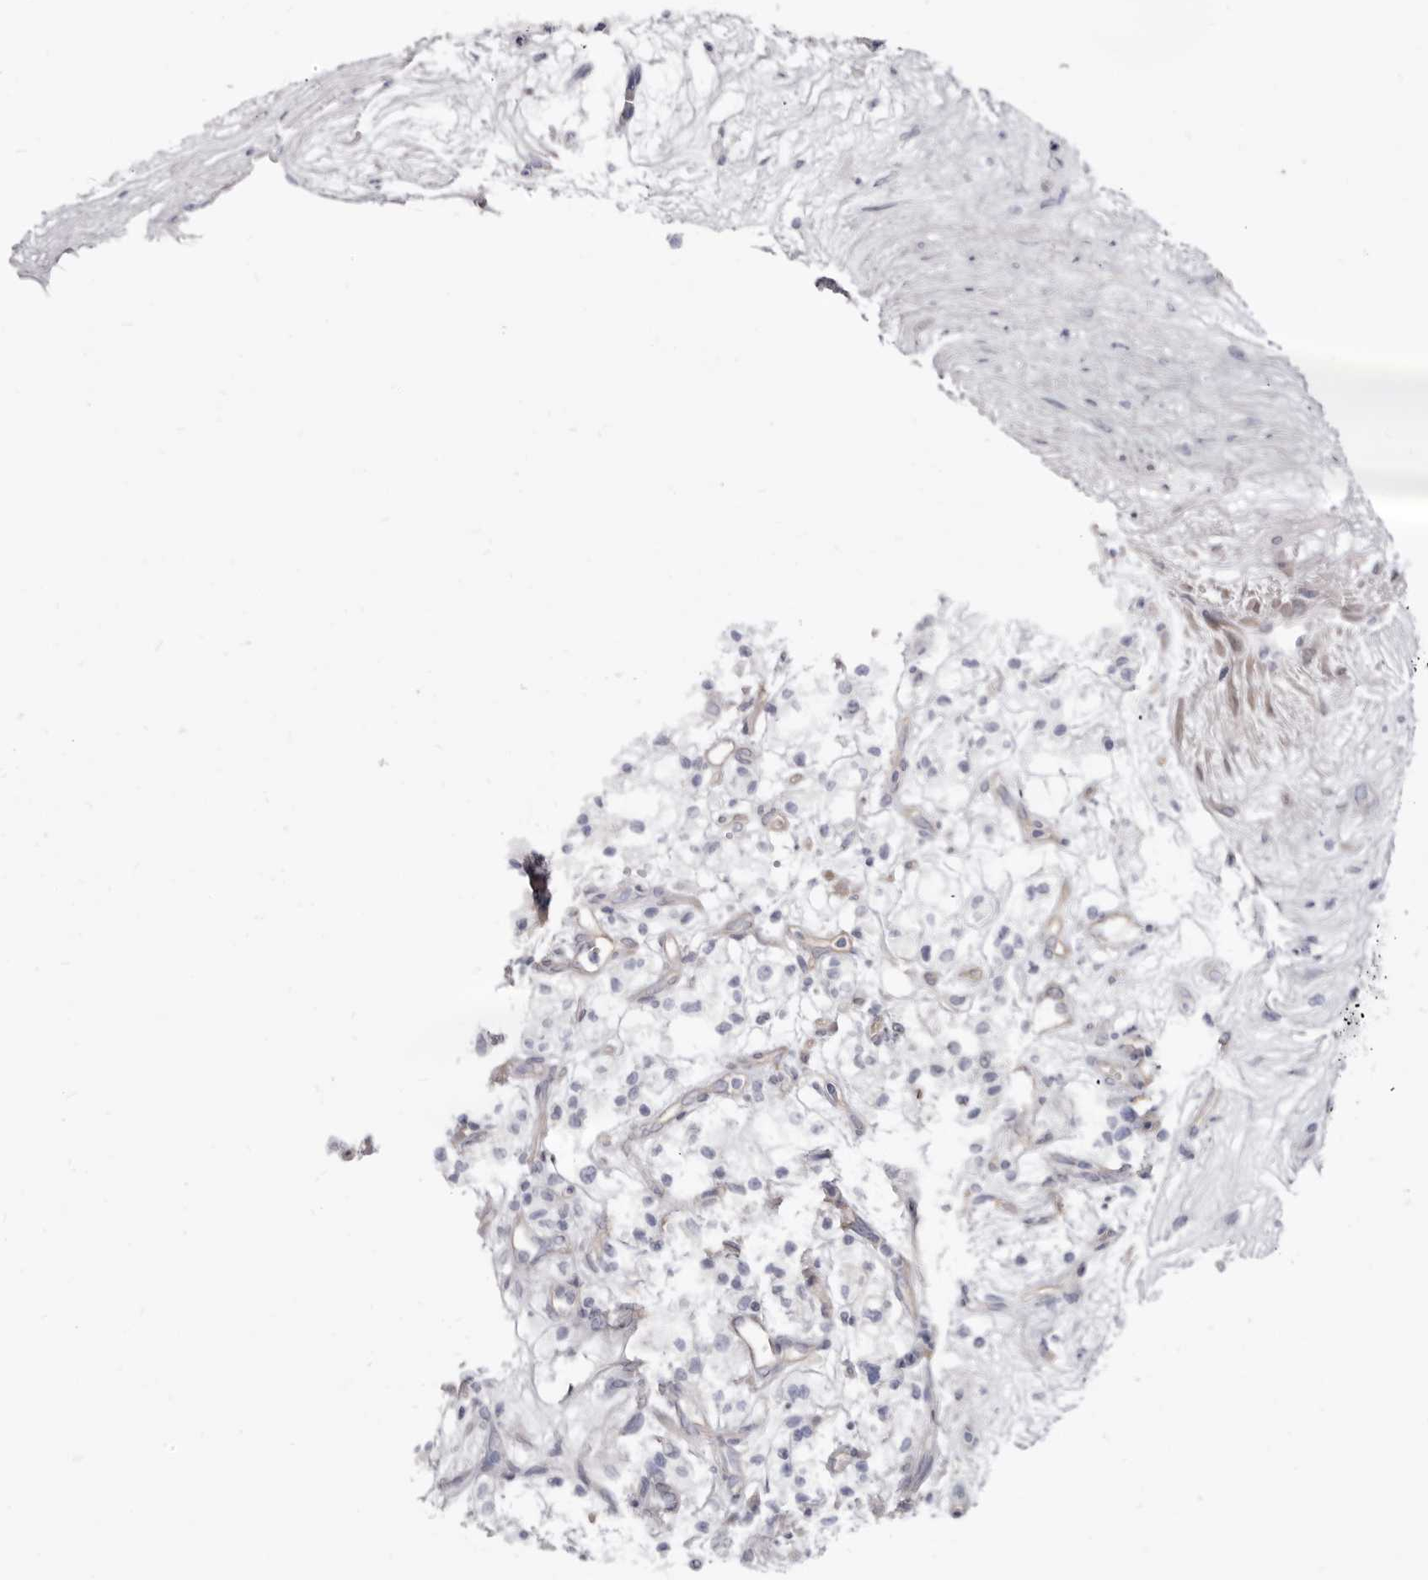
{"staining": {"intensity": "negative", "quantity": "none", "location": "none"}, "tissue": "renal cancer", "cell_type": "Tumor cells", "image_type": "cancer", "snomed": [{"axis": "morphology", "description": "Adenocarcinoma, NOS"}, {"axis": "topography", "description": "Kidney"}], "caption": "IHC of renal adenocarcinoma displays no staining in tumor cells.", "gene": "KHDRBS2", "patient": {"sex": "male", "age": 59}}